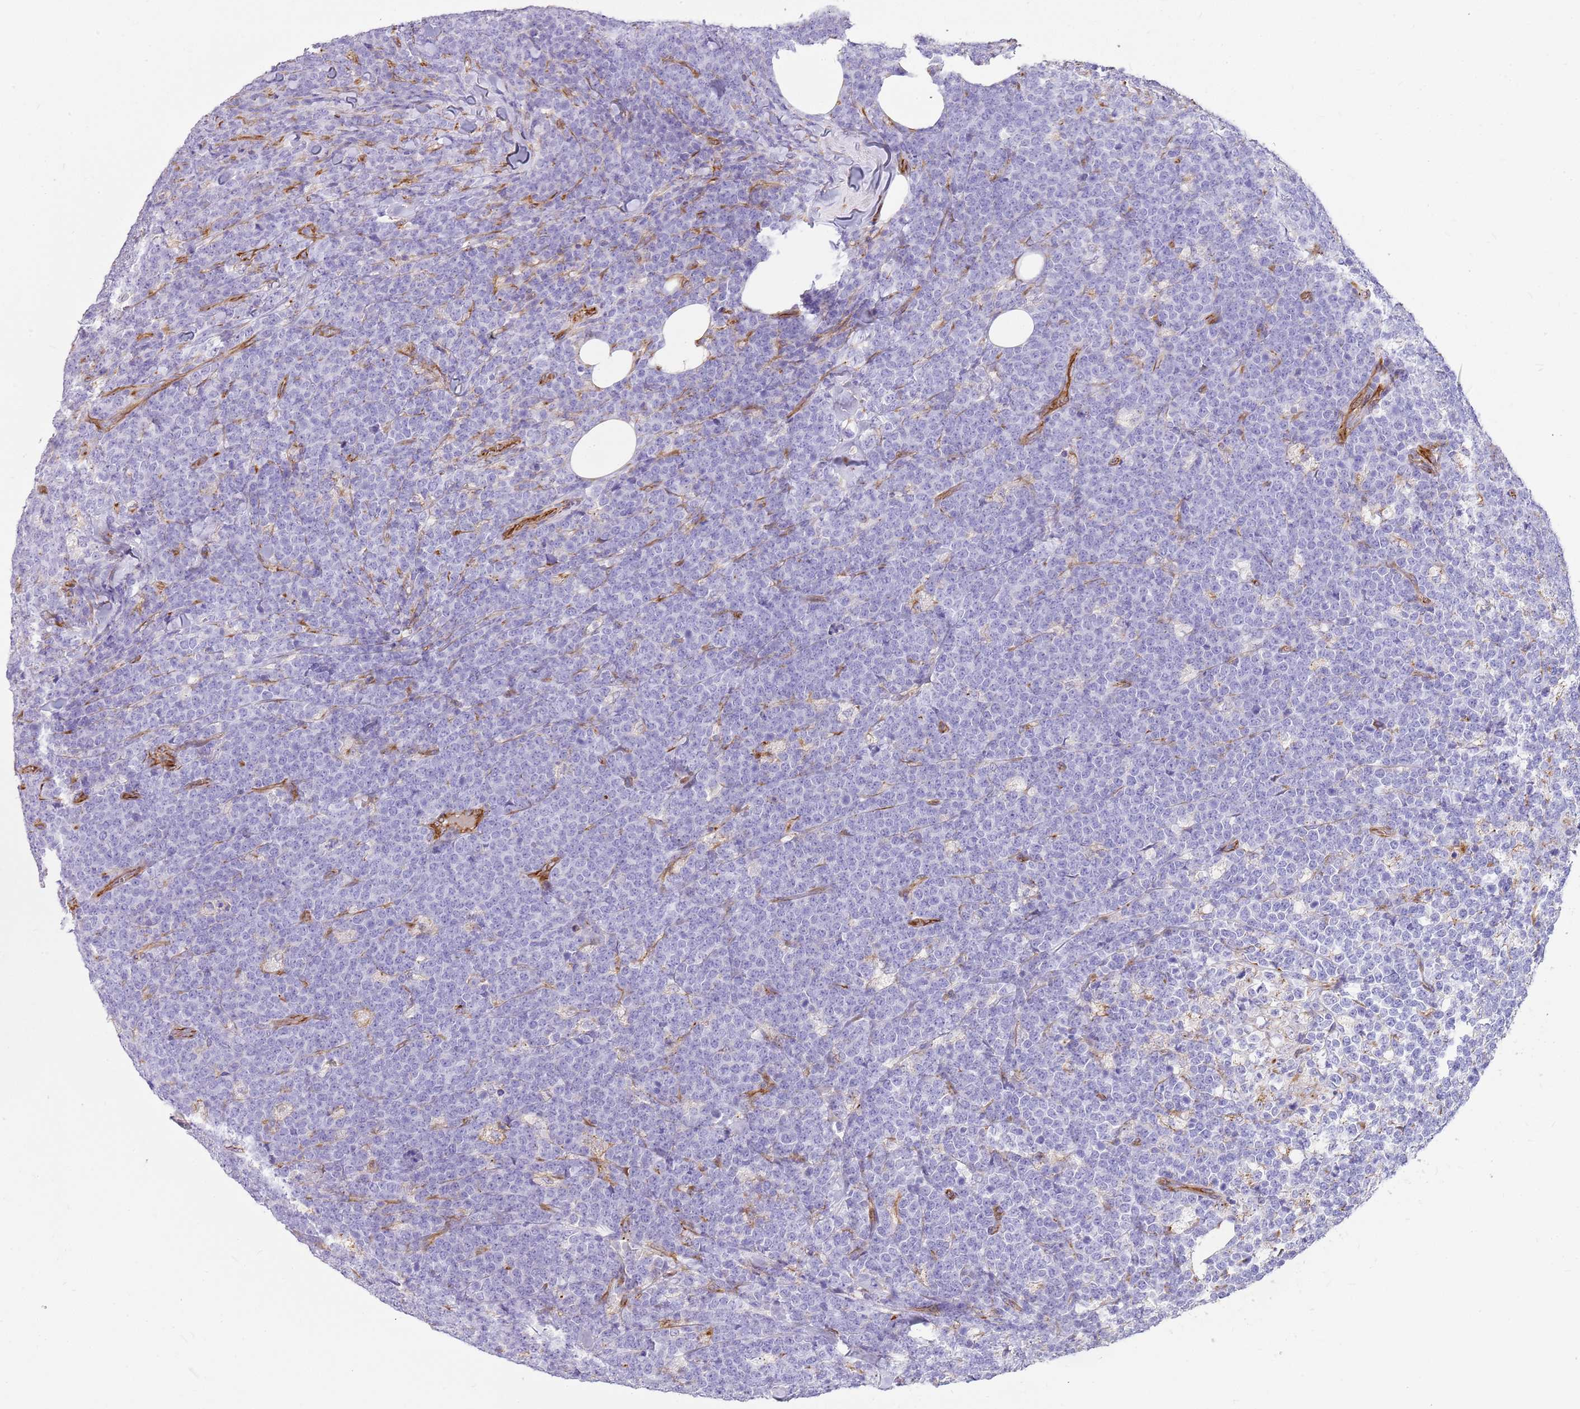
{"staining": {"intensity": "negative", "quantity": "none", "location": "none"}, "tissue": "lymphoma", "cell_type": "Tumor cells", "image_type": "cancer", "snomed": [{"axis": "morphology", "description": "Malignant lymphoma, non-Hodgkin's type, High grade"}, {"axis": "topography", "description": "Small intestine"}], "caption": "Tumor cells are negative for protein expression in human lymphoma.", "gene": "ZDHHC1", "patient": {"sex": "male", "age": 8}}